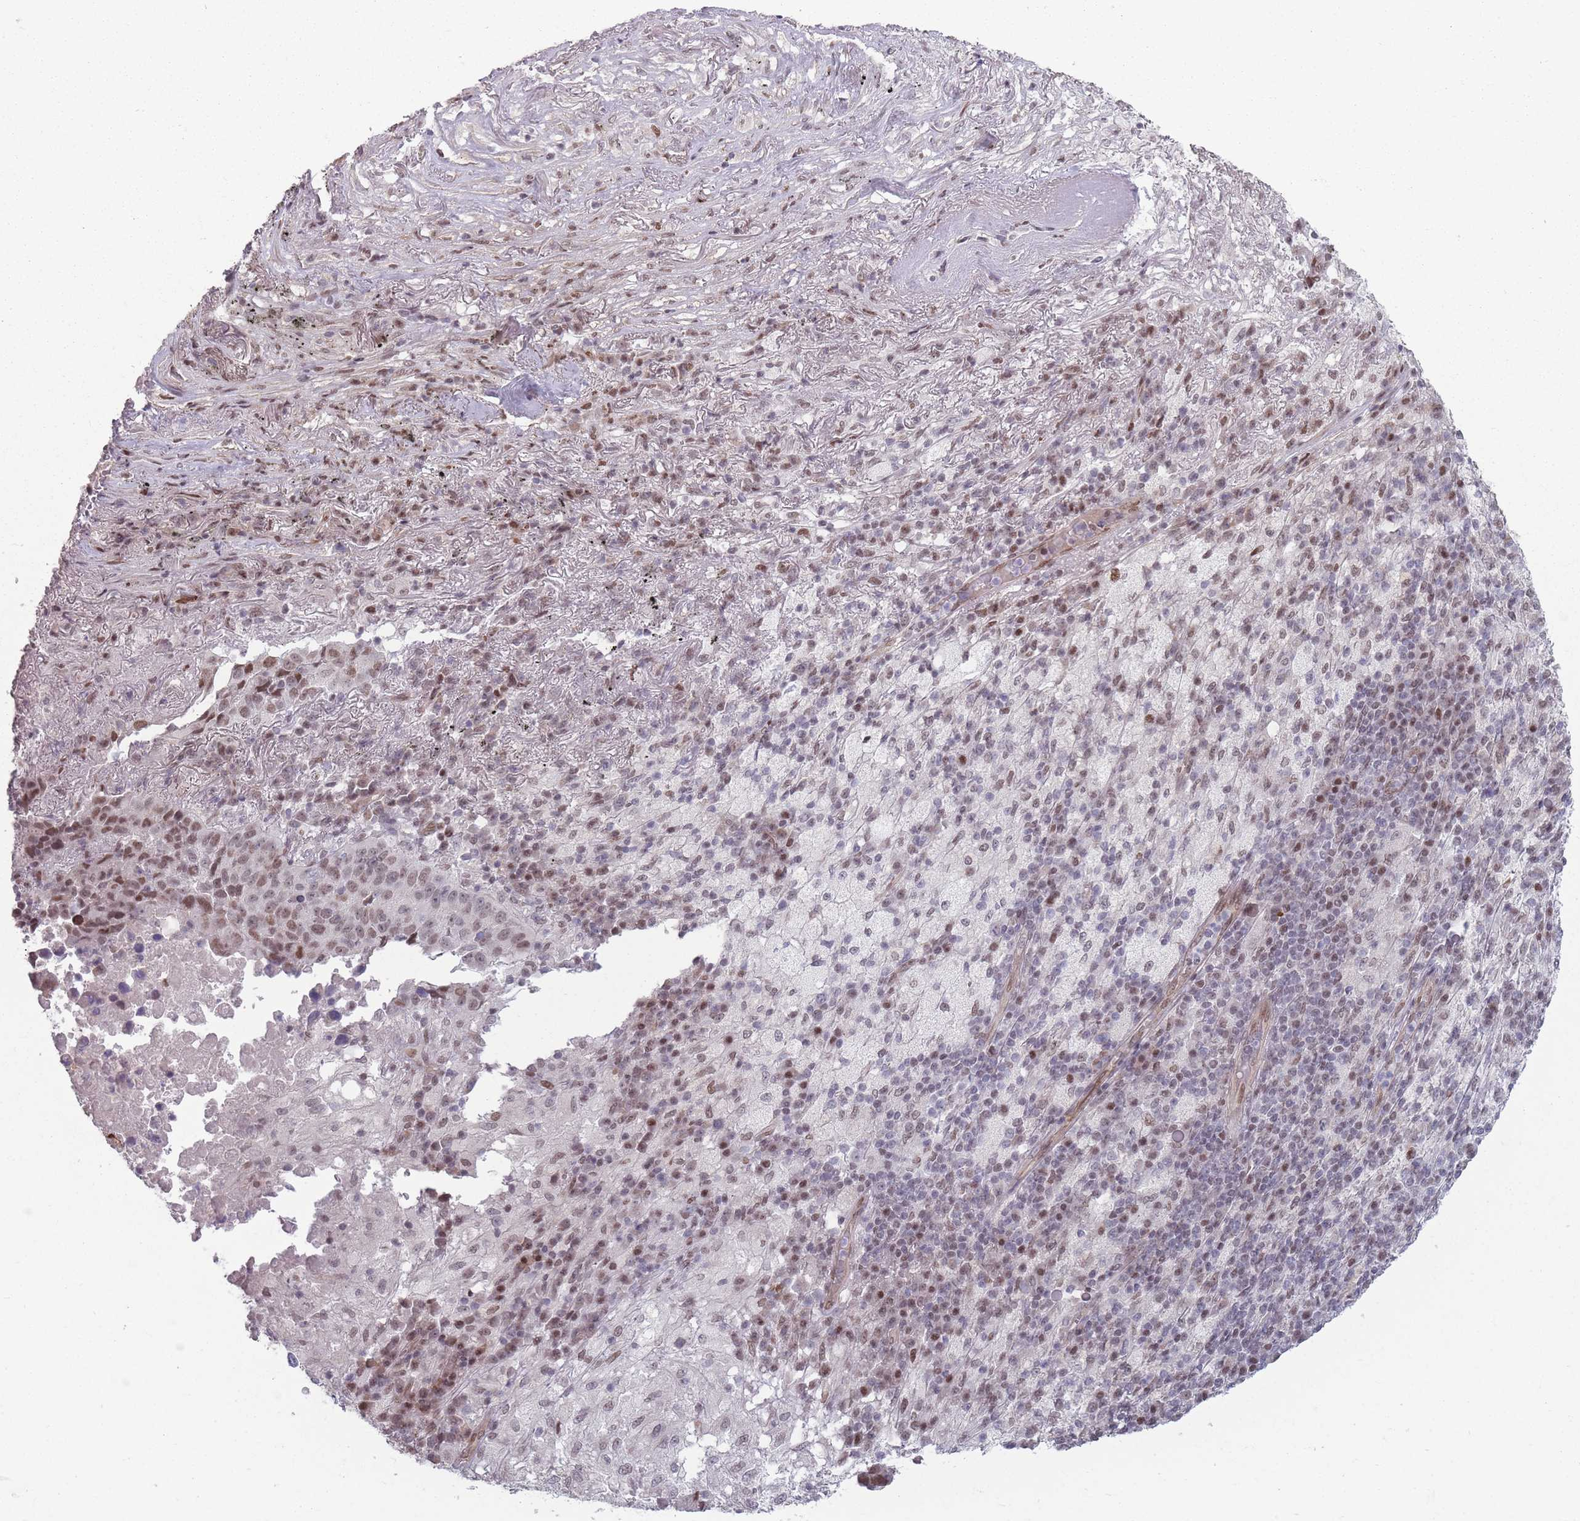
{"staining": {"intensity": "moderate", "quantity": ">75%", "location": "nuclear"}, "tissue": "lung cancer", "cell_type": "Tumor cells", "image_type": "cancer", "snomed": [{"axis": "morphology", "description": "Squamous cell carcinoma, NOS"}, {"axis": "topography", "description": "Lung"}], "caption": "A high-resolution image shows immunohistochemistry (IHC) staining of lung squamous cell carcinoma, which demonstrates moderate nuclear staining in about >75% of tumor cells.", "gene": "SH3BGRL2", "patient": {"sex": "male", "age": 73}}